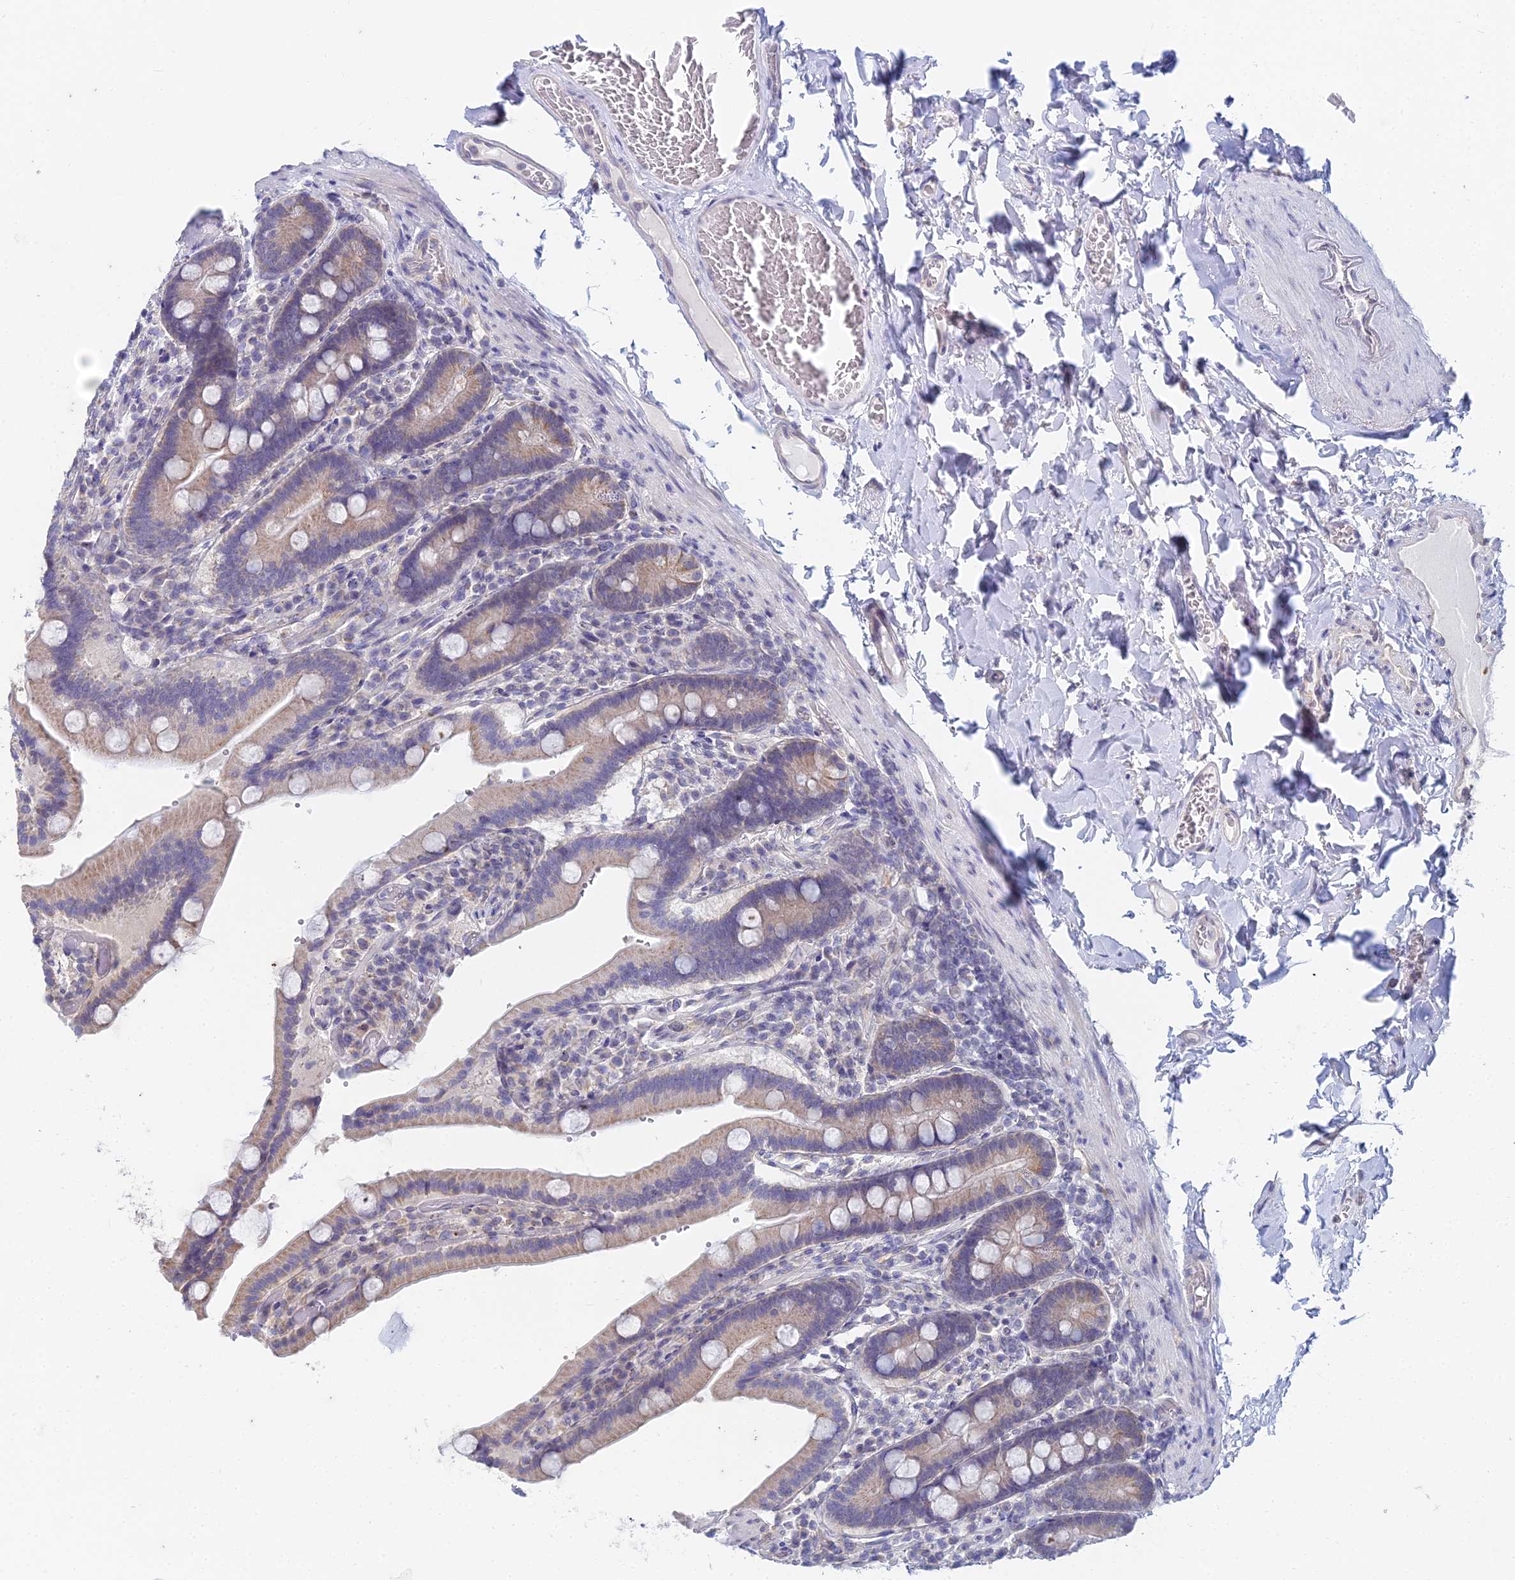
{"staining": {"intensity": "weak", "quantity": ">75%", "location": "cytoplasmic/membranous"}, "tissue": "duodenum", "cell_type": "Glandular cells", "image_type": "normal", "snomed": [{"axis": "morphology", "description": "Normal tissue, NOS"}, {"axis": "topography", "description": "Duodenum"}], "caption": "Glandular cells reveal weak cytoplasmic/membranous staining in approximately >75% of cells in normal duodenum. Immunohistochemistry (ihc) stains the protein in brown and the nuclei are stained blue.", "gene": "EEF2KMT", "patient": {"sex": "female", "age": 62}}